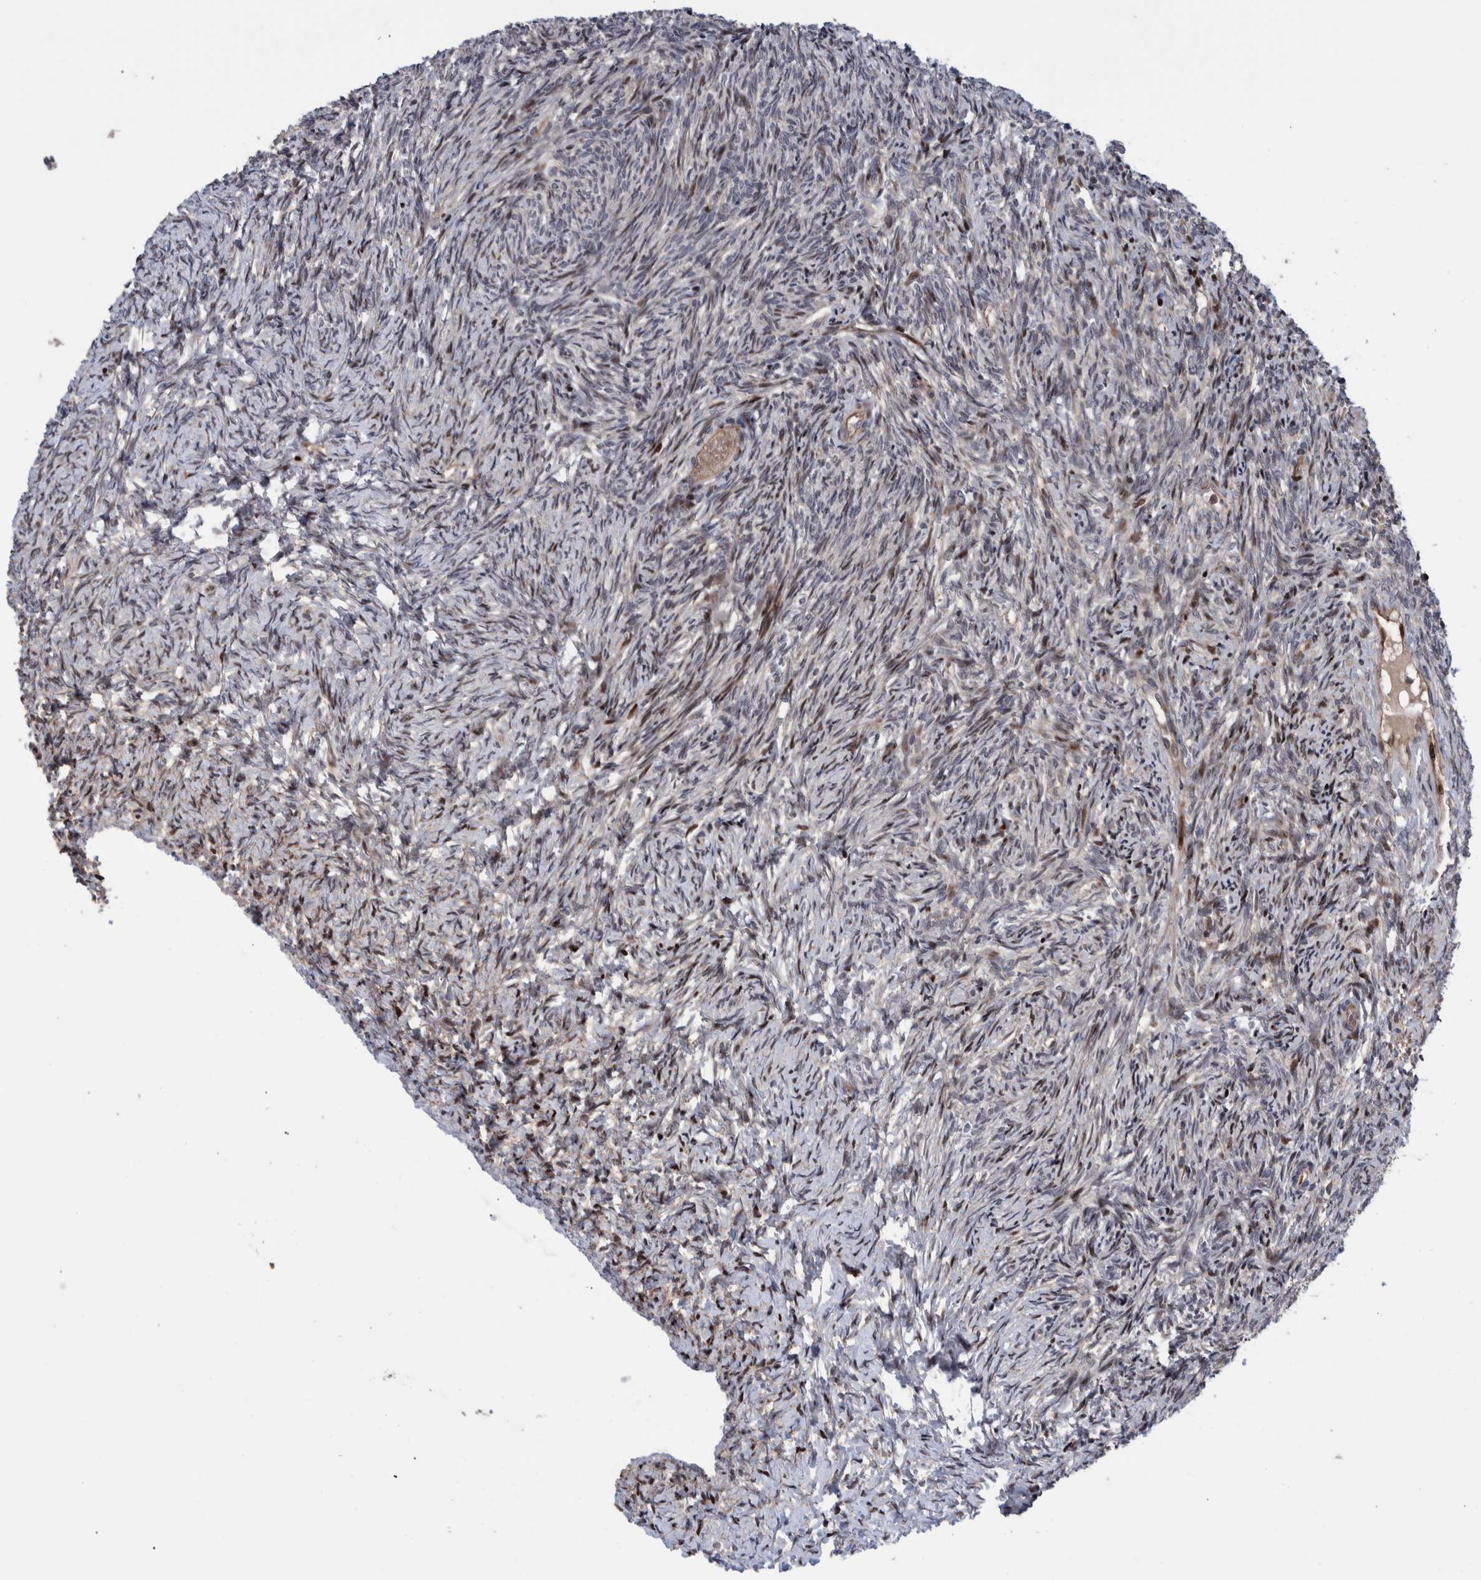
{"staining": {"intensity": "strong", "quantity": ">75%", "location": "cytoplasmic/membranous"}, "tissue": "ovary", "cell_type": "Follicle cells", "image_type": "normal", "snomed": [{"axis": "morphology", "description": "Normal tissue, NOS"}, {"axis": "topography", "description": "Ovary"}], "caption": "Strong cytoplasmic/membranous expression is present in about >75% of follicle cells in benign ovary.", "gene": "SHISA6", "patient": {"sex": "female", "age": 41}}